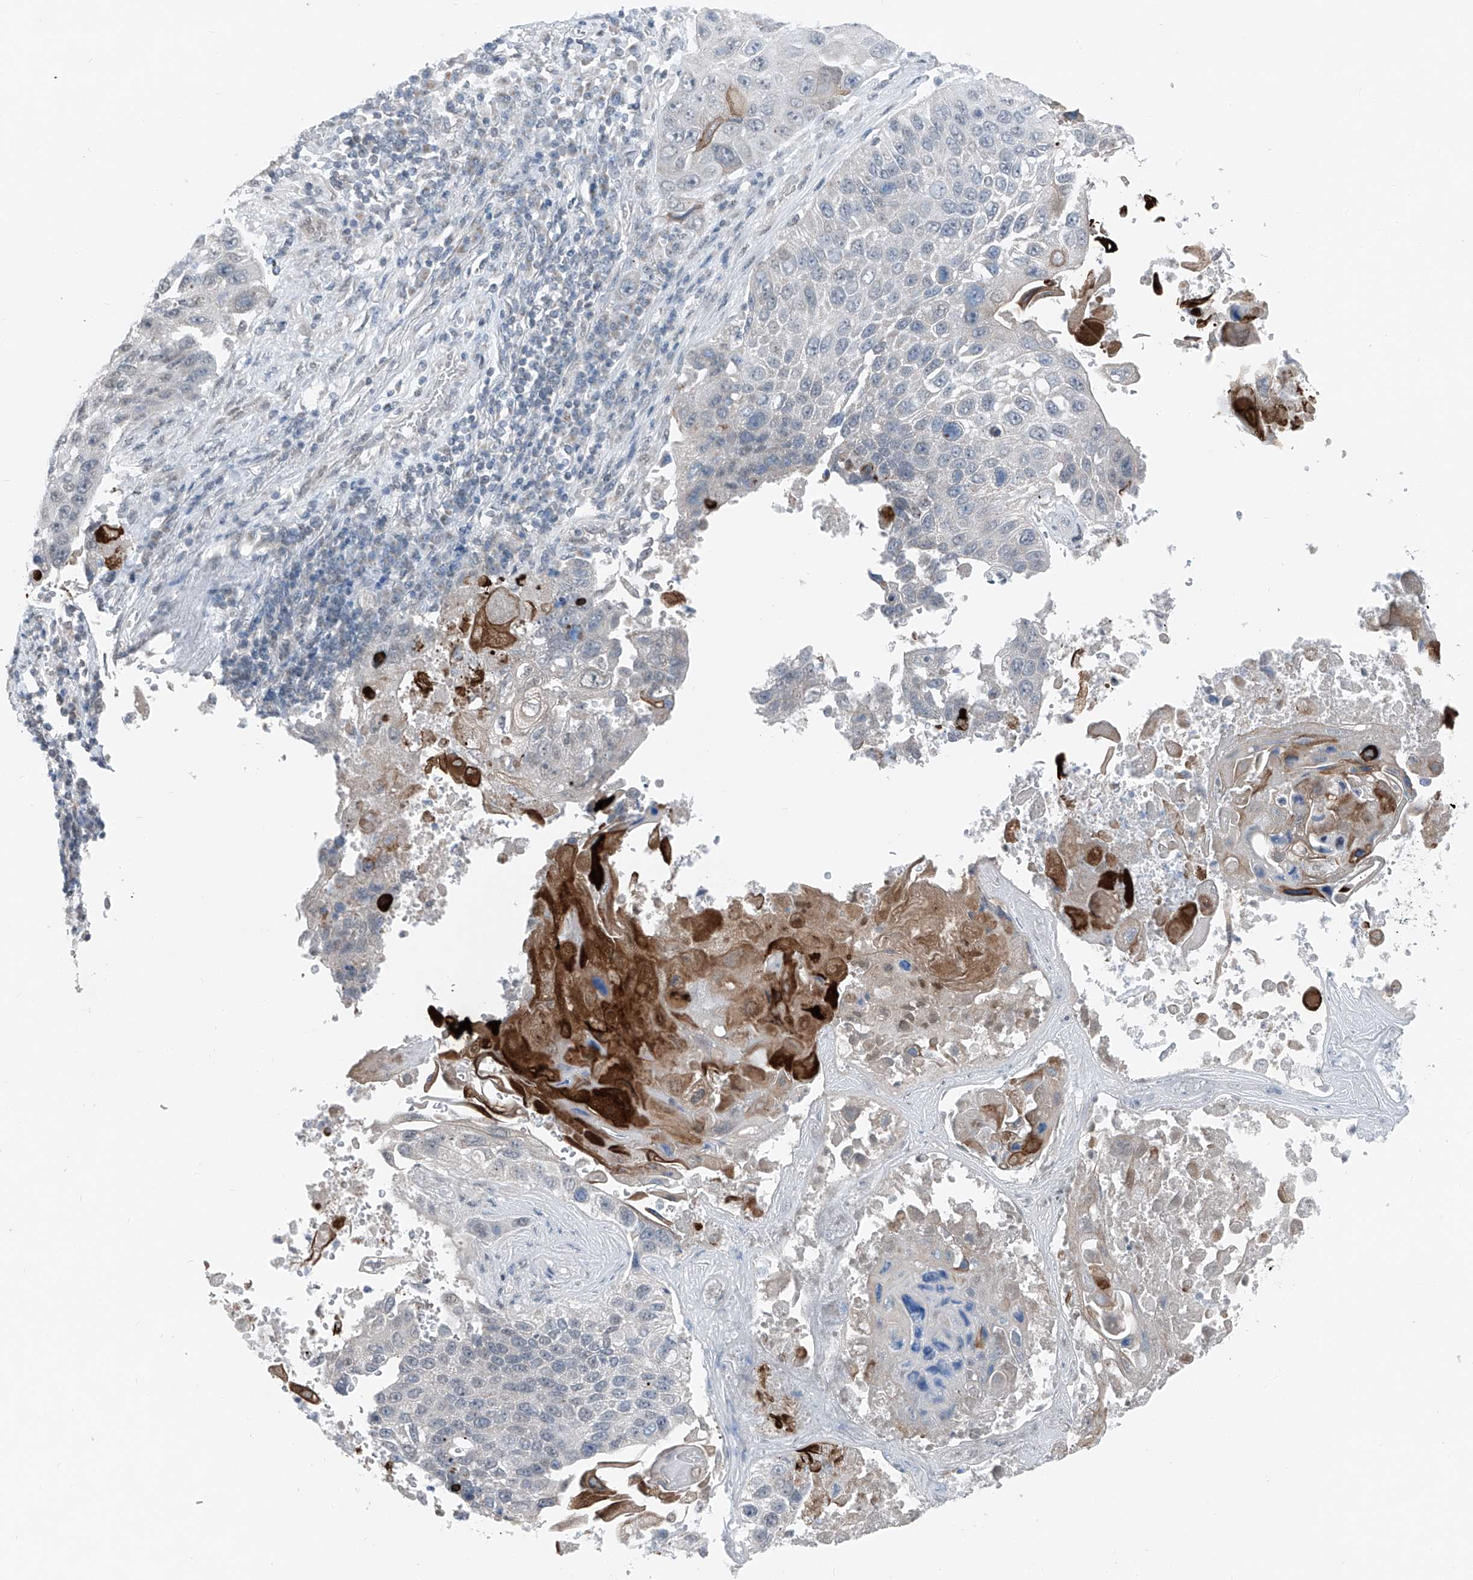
{"staining": {"intensity": "negative", "quantity": "none", "location": "none"}, "tissue": "lung cancer", "cell_type": "Tumor cells", "image_type": "cancer", "snomed": [{"axis": "morphology", "description": "Squamous cell carcinoma, NOS"}, {"axis": "topography", "description": "Lung"}], "caption": "There is no significant staining in tumor cells of lung squamous cell carcinoma. The staining is performed using DAB (3,3'-diaminobenzidine) brown chromogen with nuclei counter-stained in using hematoxylin.", "gene": "DYRK1B", "patient": {"sex": "male", "age": 61}}